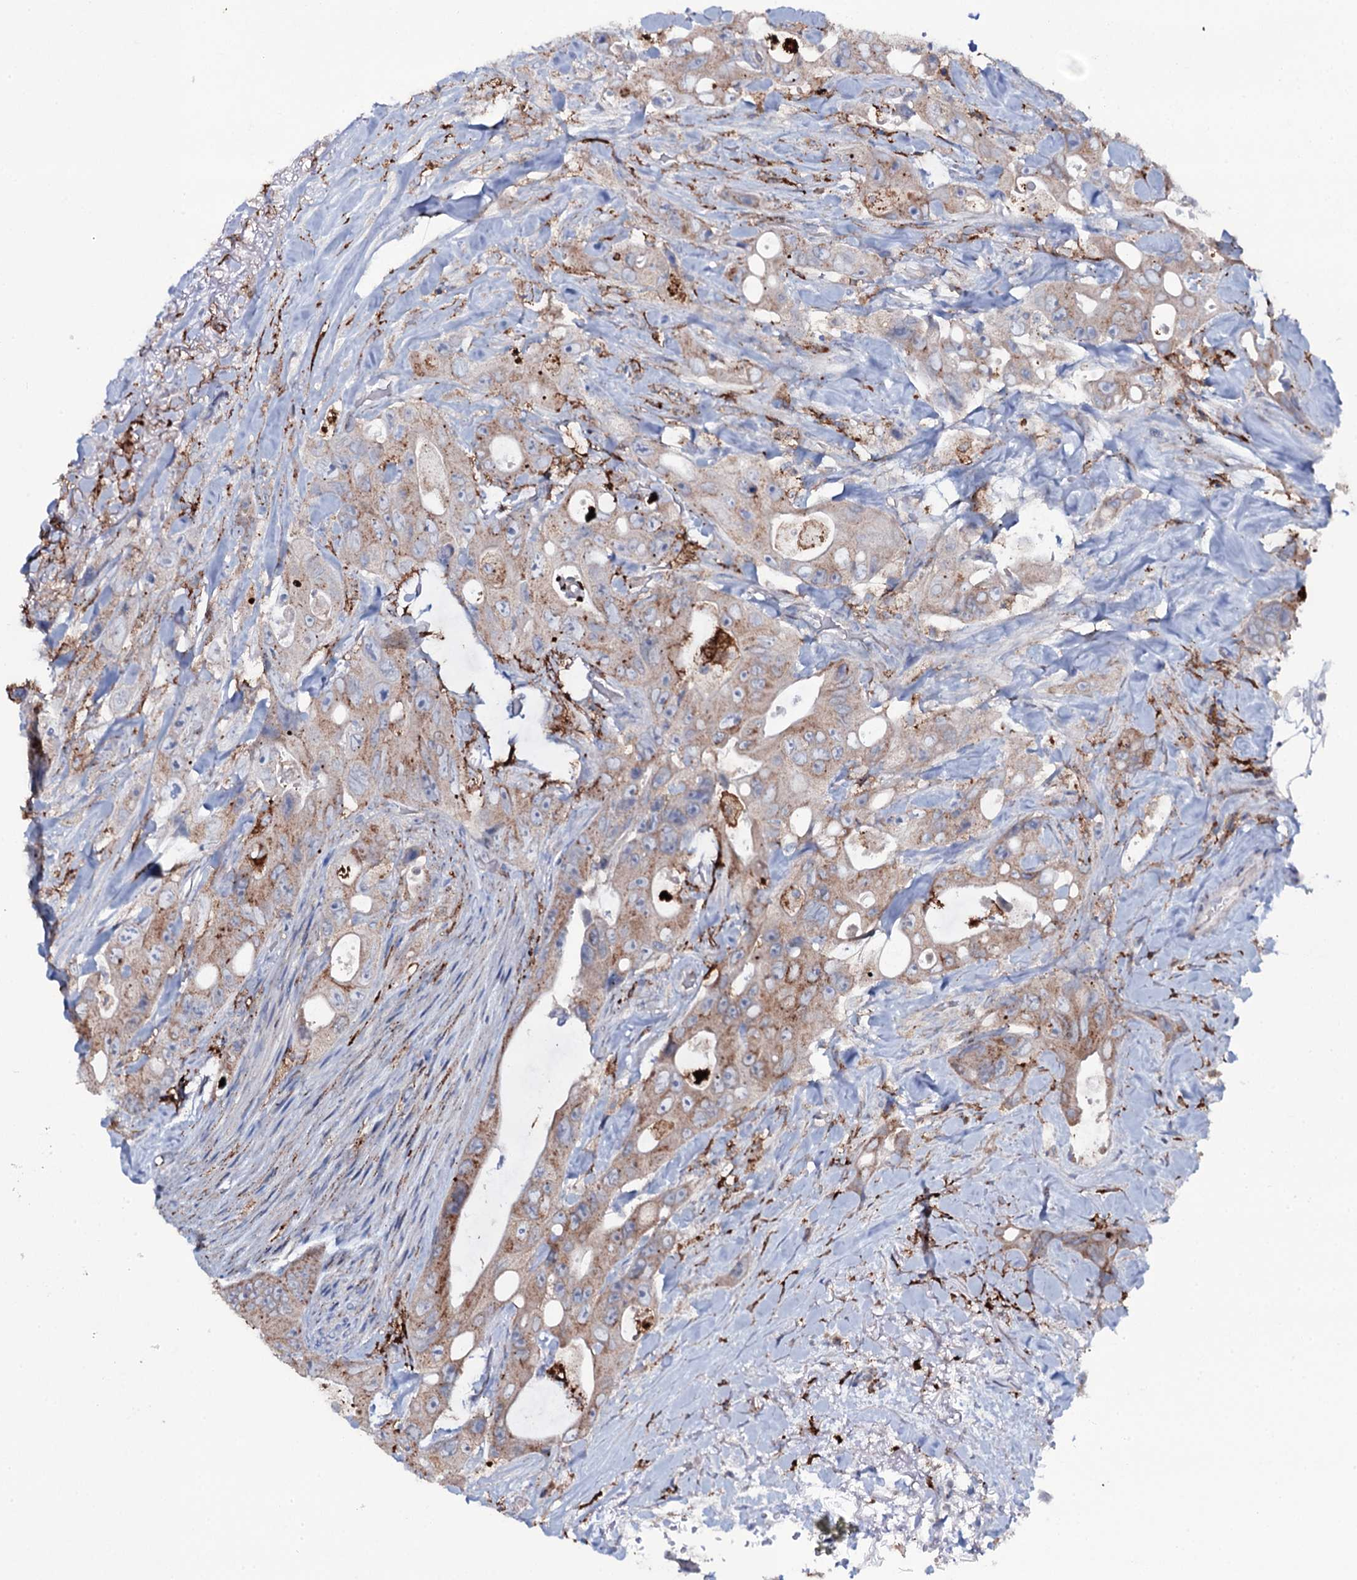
{"staining": {"intensity": "moderate", "quantity": "<25%", "location": "cytoplasmic/membranous"}, "tissue": "colorectal cancer", "cell_type": "Tumor cells", "image_type": "cancer", "snomed": [{"axis": "morphology", "description": "Adenocarcinoma, NOS"}, {"axis": "topography", "description": "Colon"}], "caption": "Immunohistochemistry (IHC) staining of colorectal cancer, which exhibits low levels of moderate cytoplasmic/membranous expression in about <25% of tumor cells indicating moderate cytoplasmic/membranous protein positivity. The staining was performed using DAB (3,3'-diaminobenzidine) (brown) for protein detection and nuclei were counterstained in hematoxylin (blue).", "gene": "OSBPL2", "patient": {"sex": "female", "age": 46}}